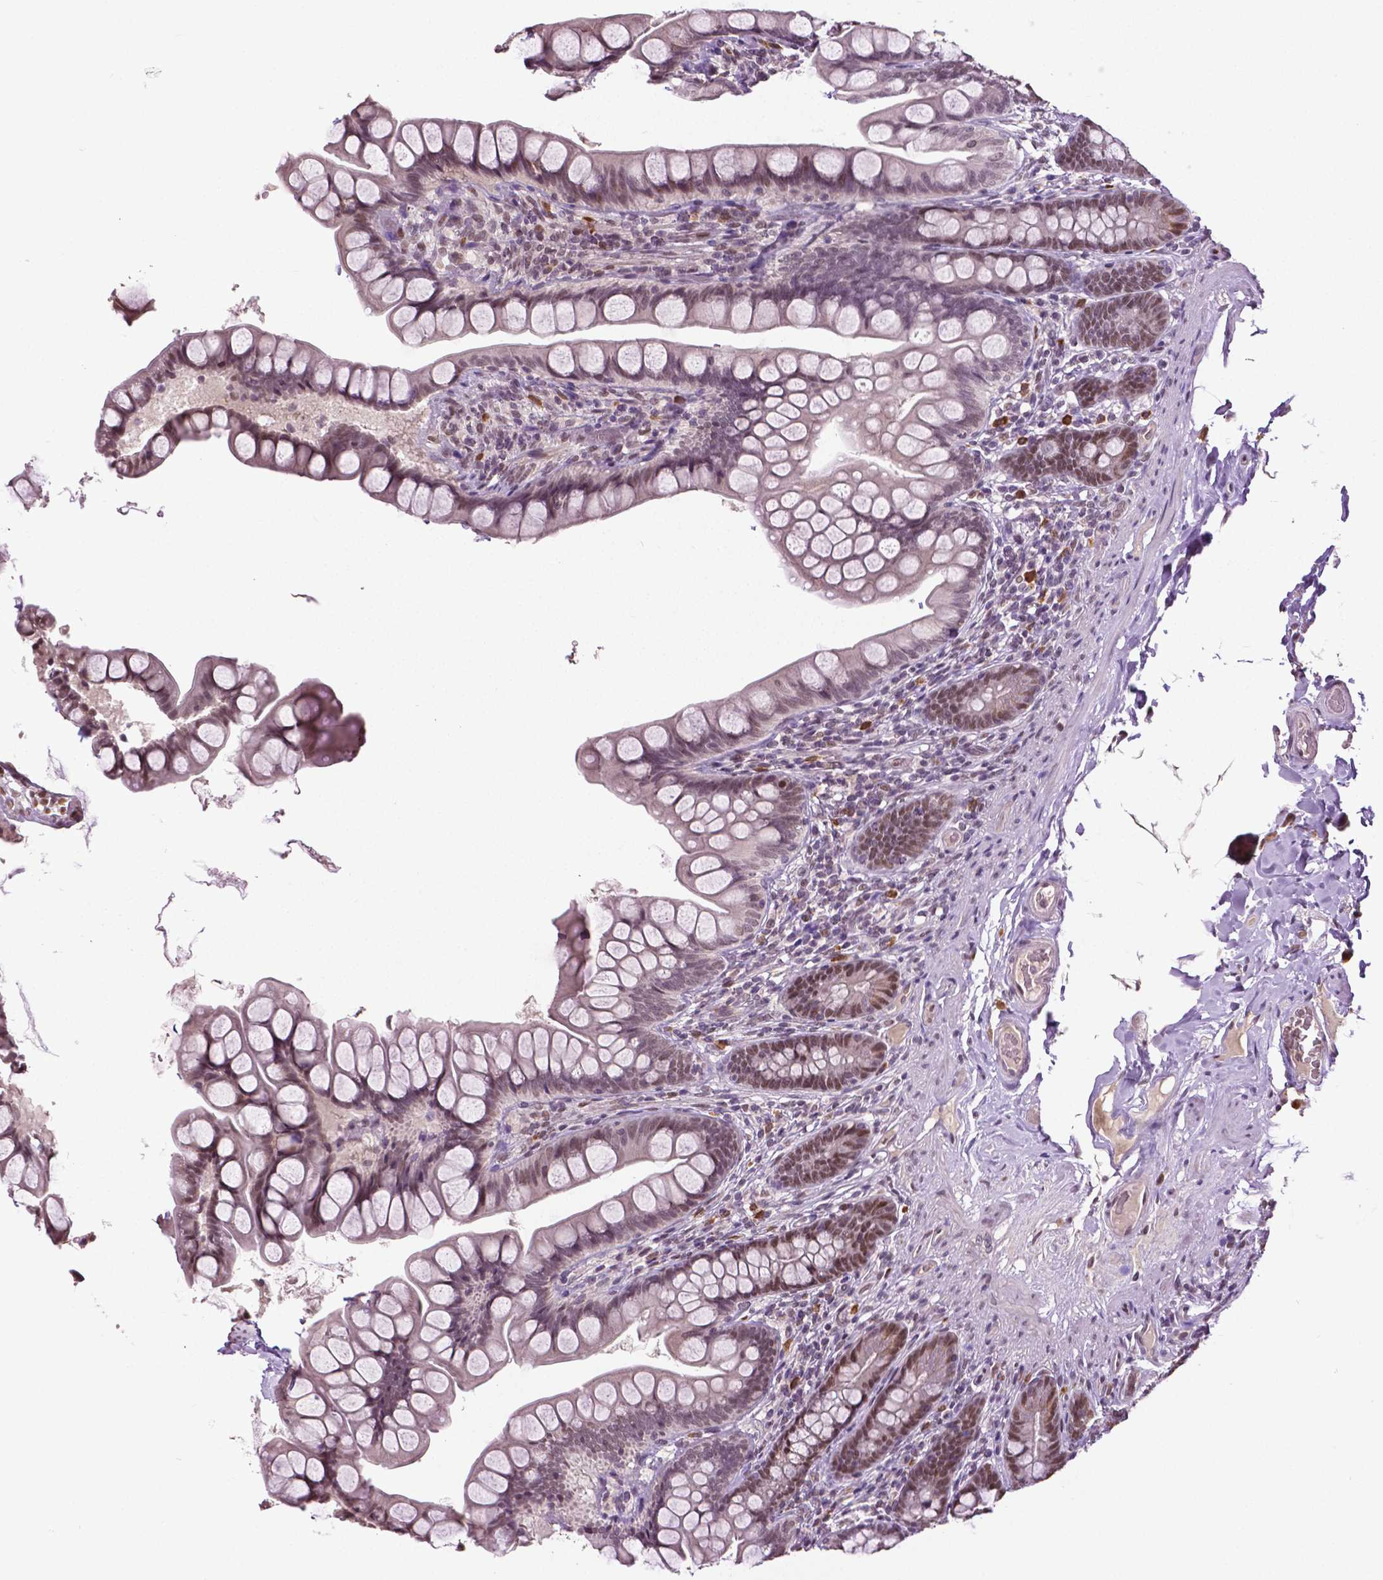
{"staining": {"intensity": "moderate", "quantity": "25%-75%", "location": "nuclear"}, "tissue": "small intestine", "cell_type": "Glandular cells", "image_type": "normal", "snomed": [{"axis": "morphology", "description": "Normal tissue, NOS"}, {"axis": "topography", "description": "Small intestine"}], "caption": "Brown immunohistochemical staining in normal small intestine demonstrates moderate nuclear expression in approximately 25%-75% of glandular cells.", "gene": "DLX5", "patient": {"sex": "male", "age": 70}}